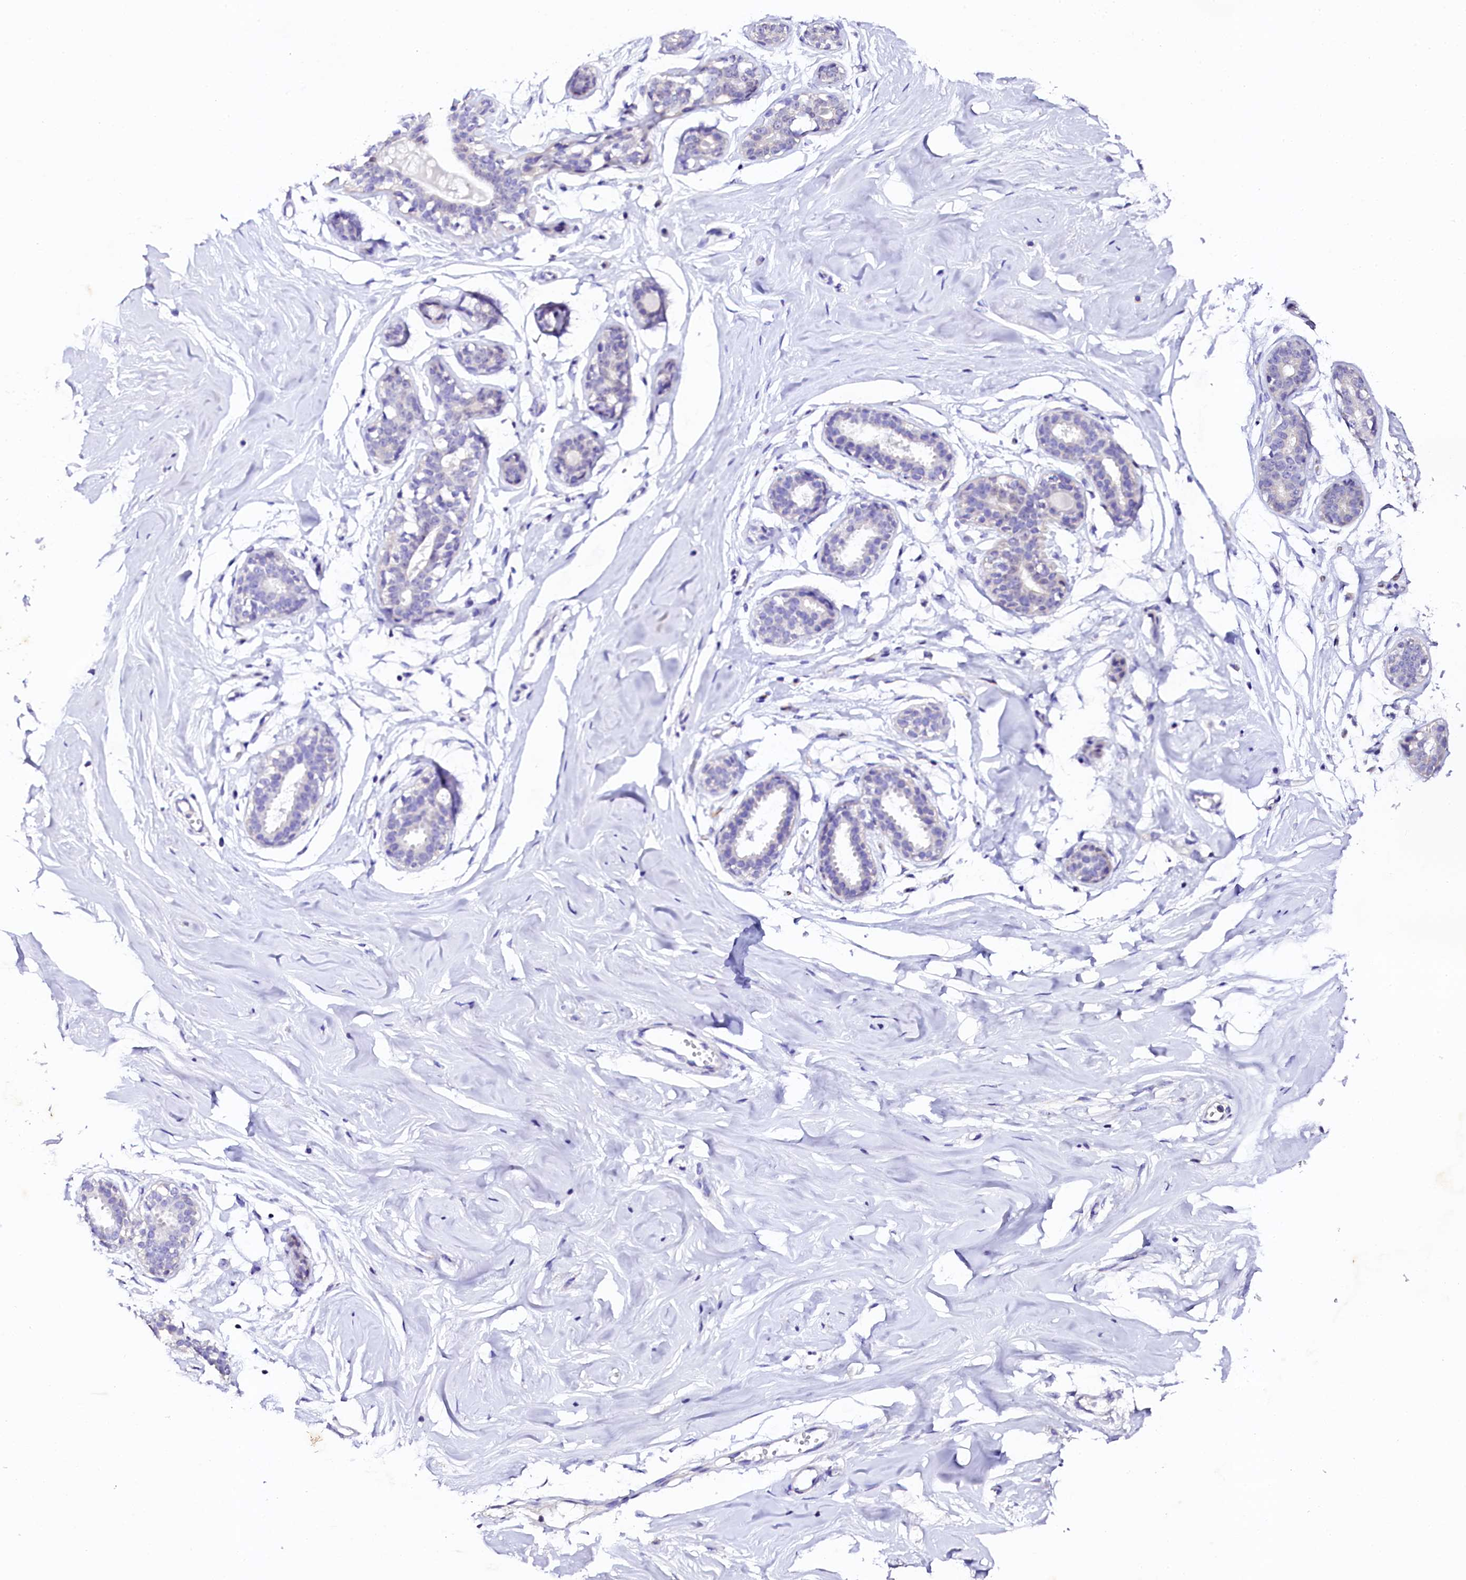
{"staining": {"intensity": "negative", "quantity": "none", "location": "none"}, "tissue": "breast", "cell_type": "Adipocytes", "image_type": "normal", "snomed": [{"axis": "morphology", "description": "Normal tissue, NOS"}, {"axis": "morphology", "description": "Adenoma, NOS"}, {"axis": "topography", "description": "Breast"}], "caption": "This is an immunohistochemistry photomicrograph of normal human breast. There is no staining in adipocytes.", "gene": "NAA16", "patient": {"sex": "female", "age": 23}}